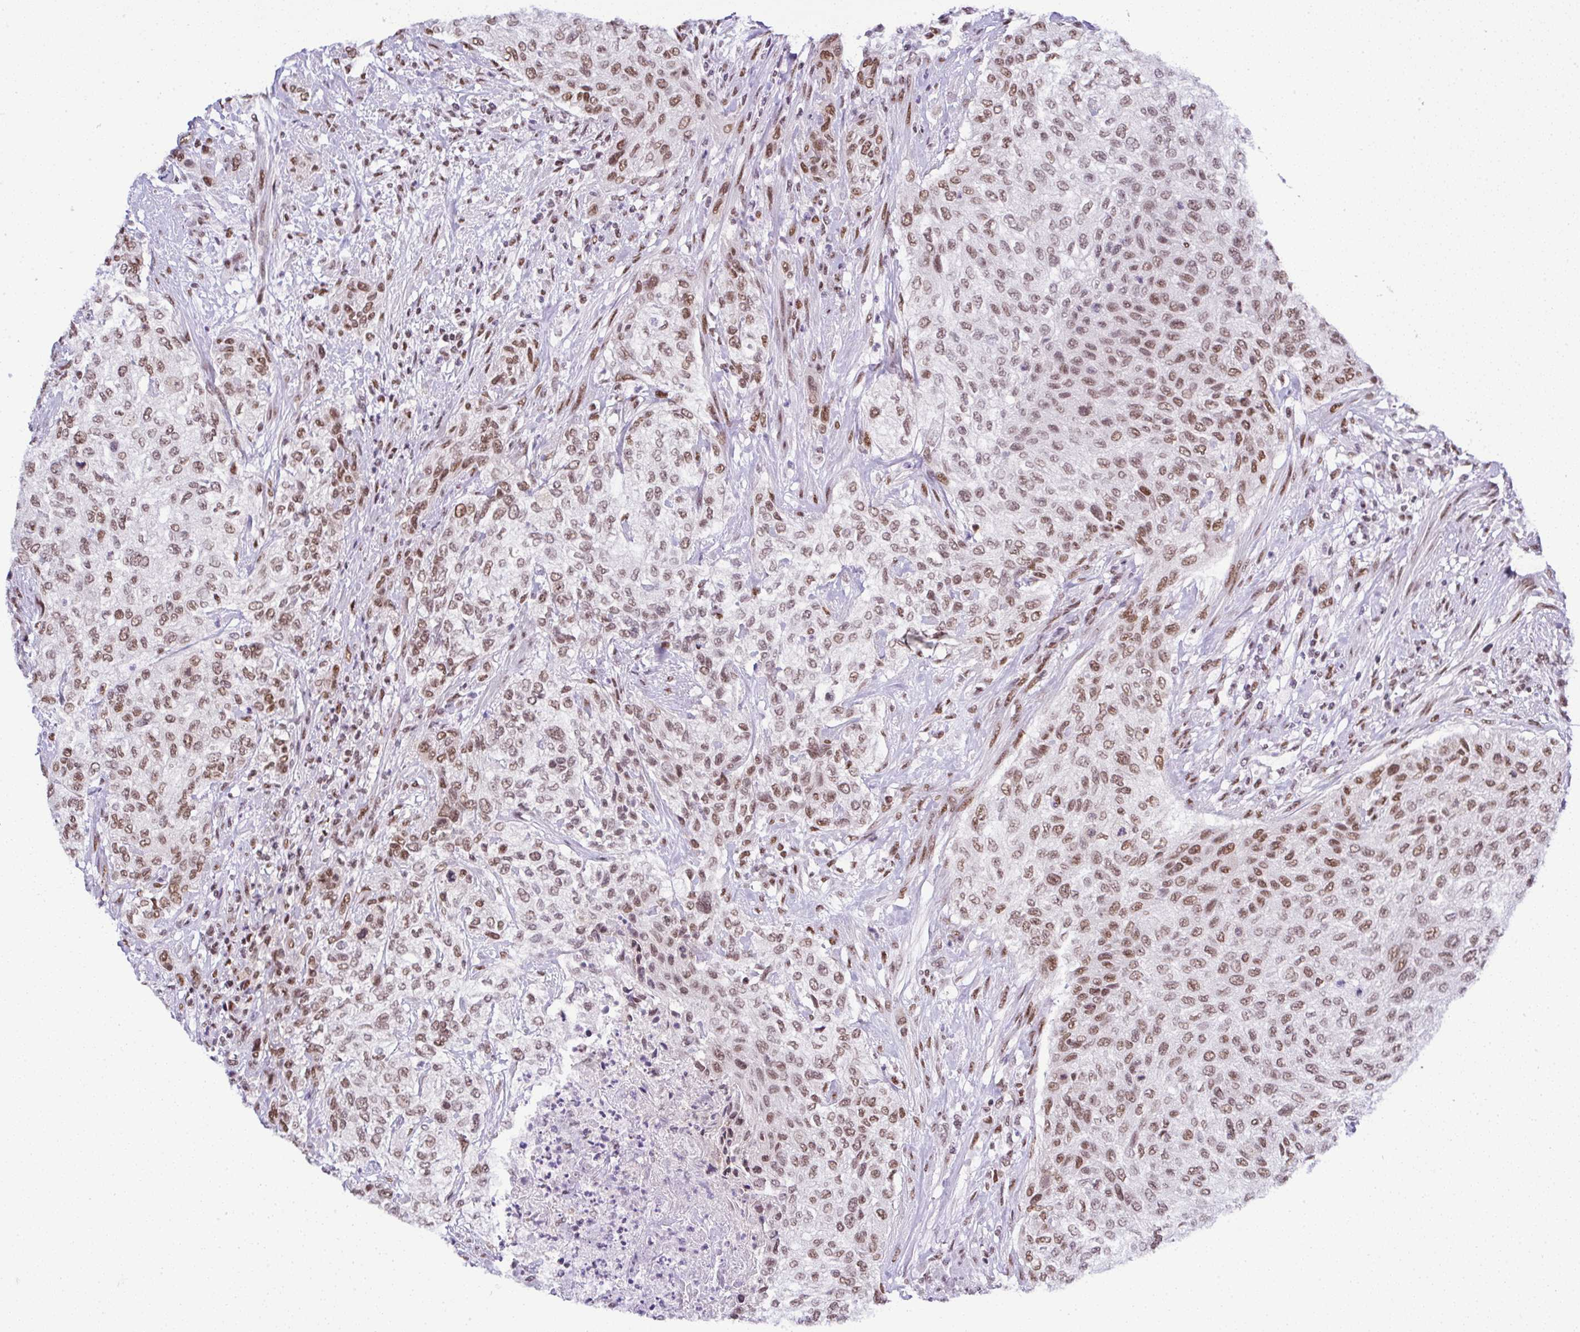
{"staining": {"intensity": "moderate", "quantity": ">75%", "location": "nuclear"}, "tissue": "urothelial cancer", "cell_type": "Tumor cells", "image_type": "cancer", "snomed": [{"axis": "morphology", "description": "Normal tissue, NOS"}, {"axis": "morphology", "description": "Urothelial carcinoma, NOS"}, {"axis": "topography", "description": "Urinary bladder"}, {"axis": "topography", "description": "Peripheral nerve tissue"}], "caption": "Urothelial cancer was stained to show a protein in brown. There is medium levels of moderate nuclear expression in about >75% of tumor cells.", "gene": "DR1", "patient": {"sex": "male", "age": 35}}